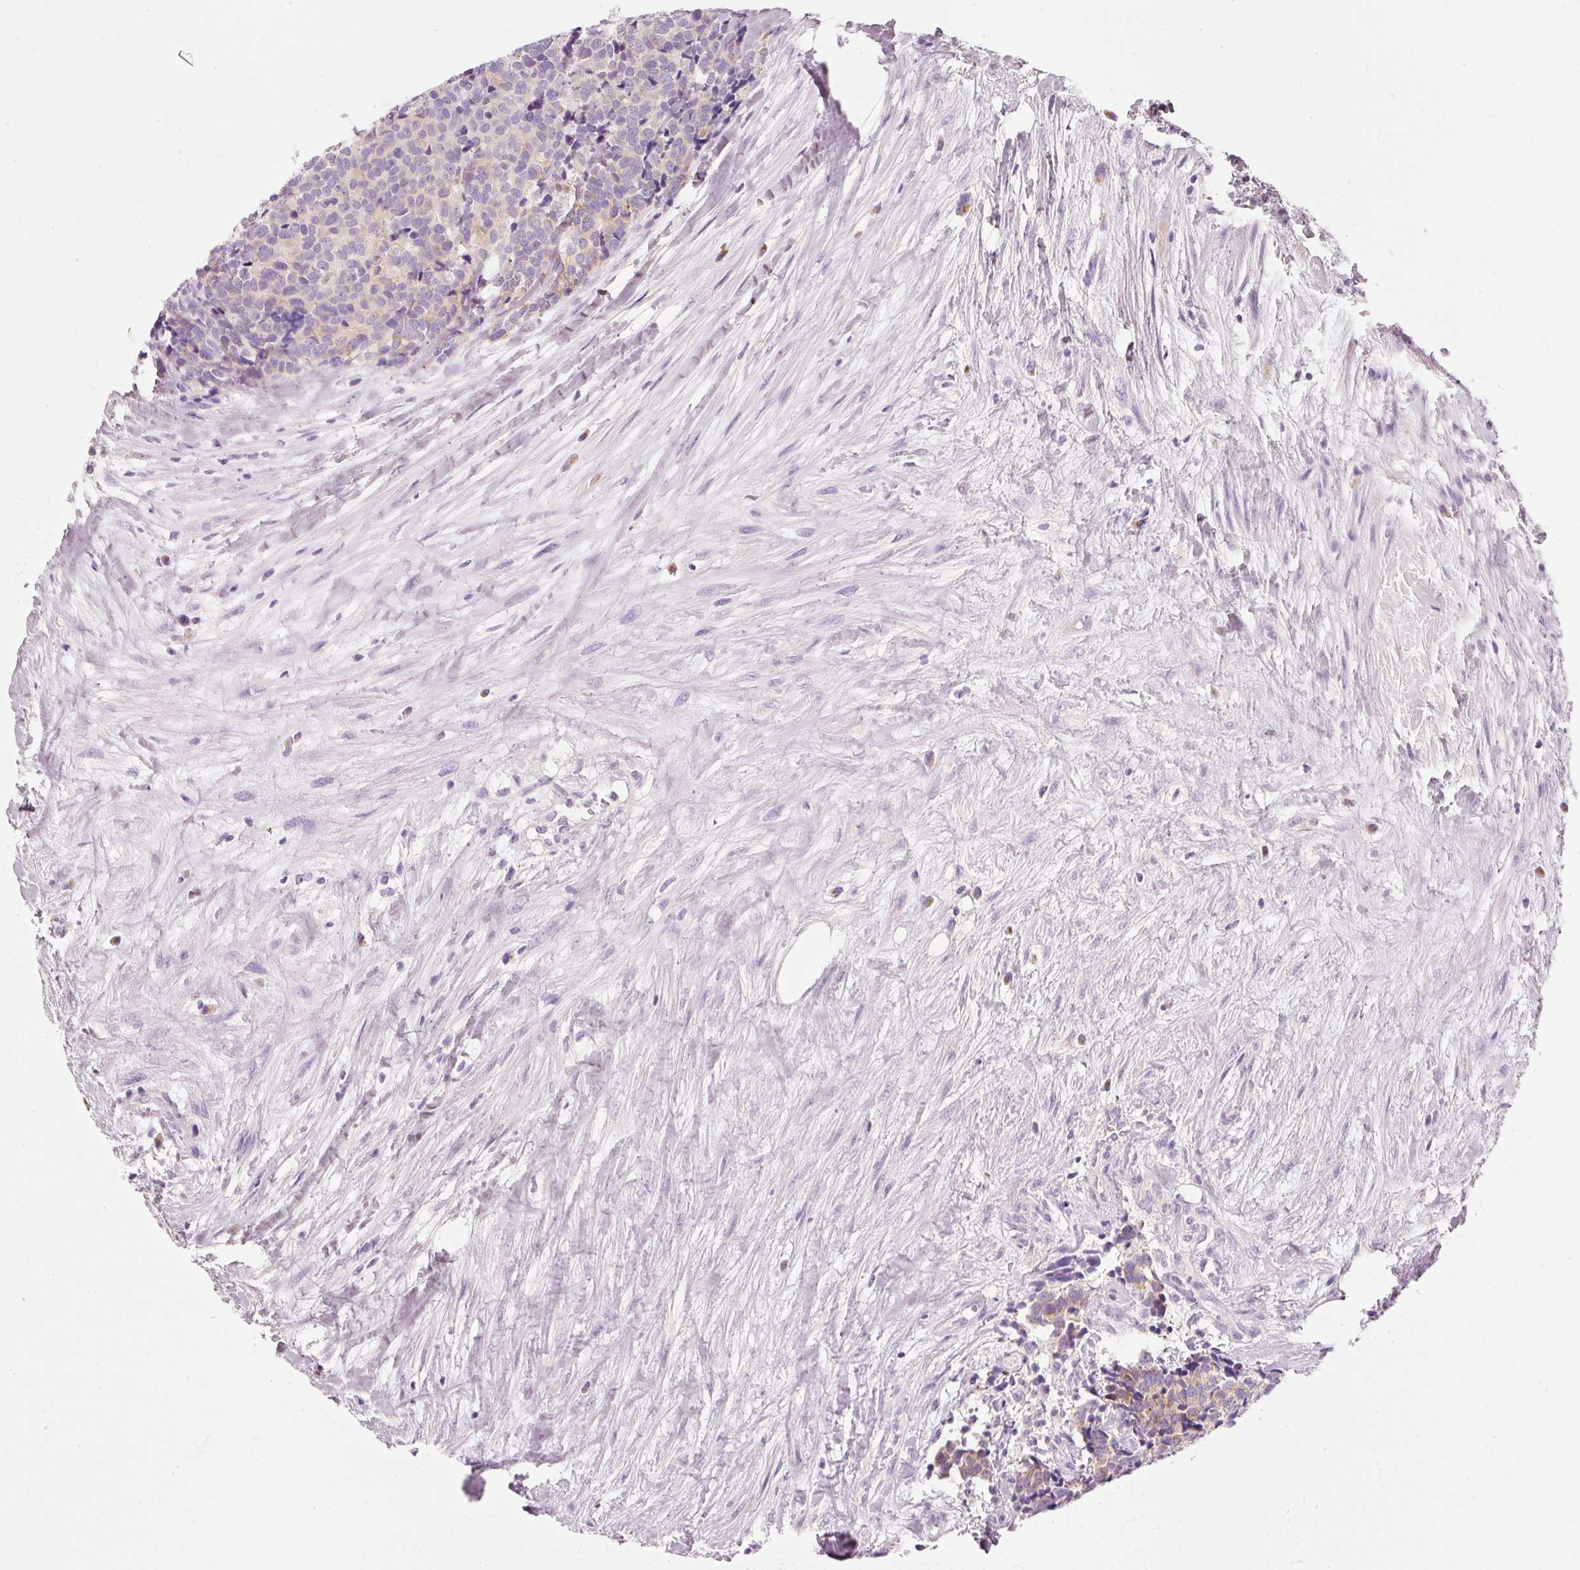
{"staining": {"intensity": "negative", "quantity": "none", "location": "none"}, "tissue": "carcinoid", "cell_type": "Tumor cells", "image_type": "cancer", "snomed": [{"axis": "morphology", "description": "Carcinoid, malignant, NOS"}, {"axis": "topography", "description": "Skin"}], "caption": "Human carcinoid stained for a protein using IHC displays no staining in tumor cells.", "gene": "PDXDC1", "patient": {"sex": "female", "age": 79}}